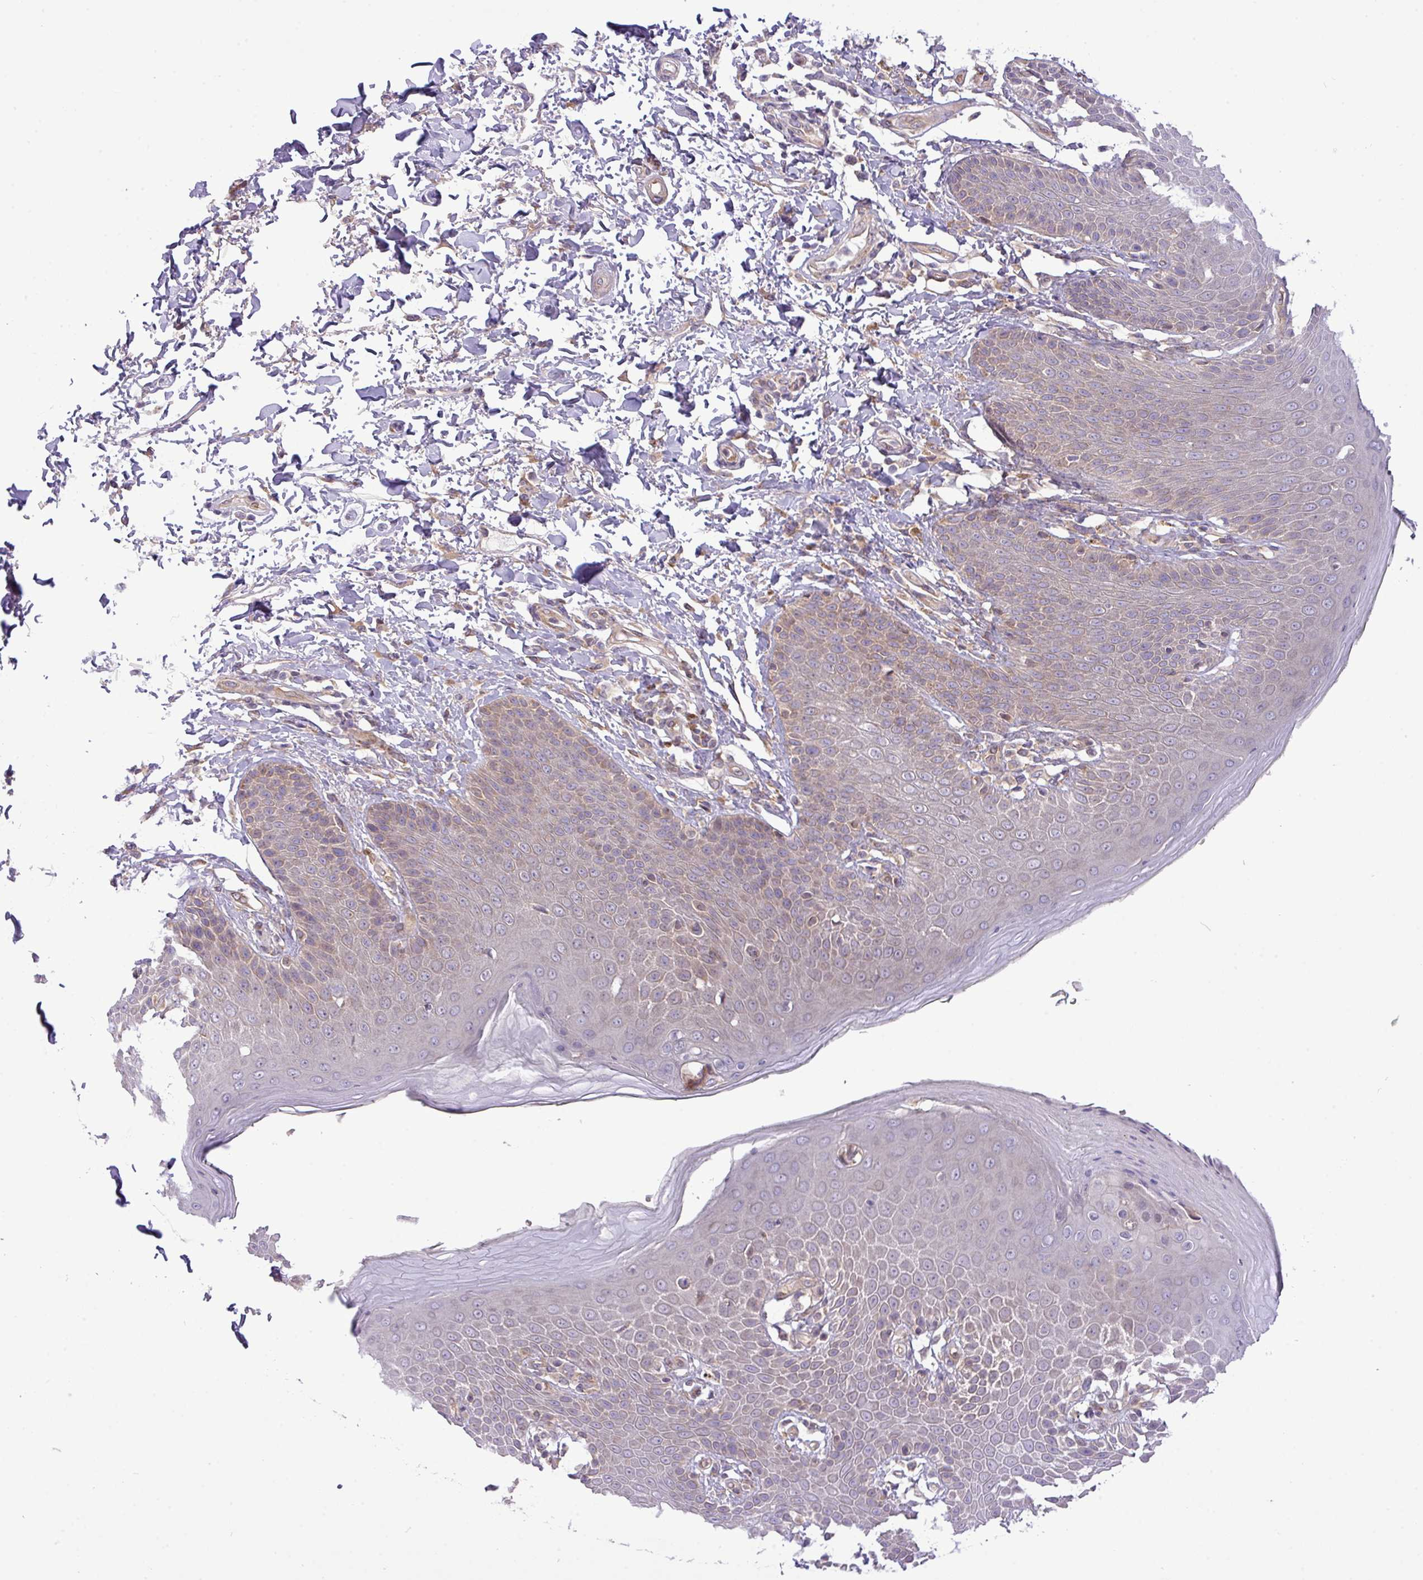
{"staining": {"intensity": "moderate", "quantity": "<25%", "location": "cytoplasmic/membranous"}, "tissue": "skin", "cell_type": "Epidermal cells", "image_type": "normal", "snomed": [{"axis": "morphology", "description": "Normal tissue, NOS"}, {"axis": "topography", "description": "Peripheral nerve tissue"}], "caption": "Human skin stained for a protein (brown) reveals moderate cytoplasmic/membranous positive positivity in about <25% of epidermal cells.", "gene": "FAM222B", "patient": {"sex": "male", "age": 51}}